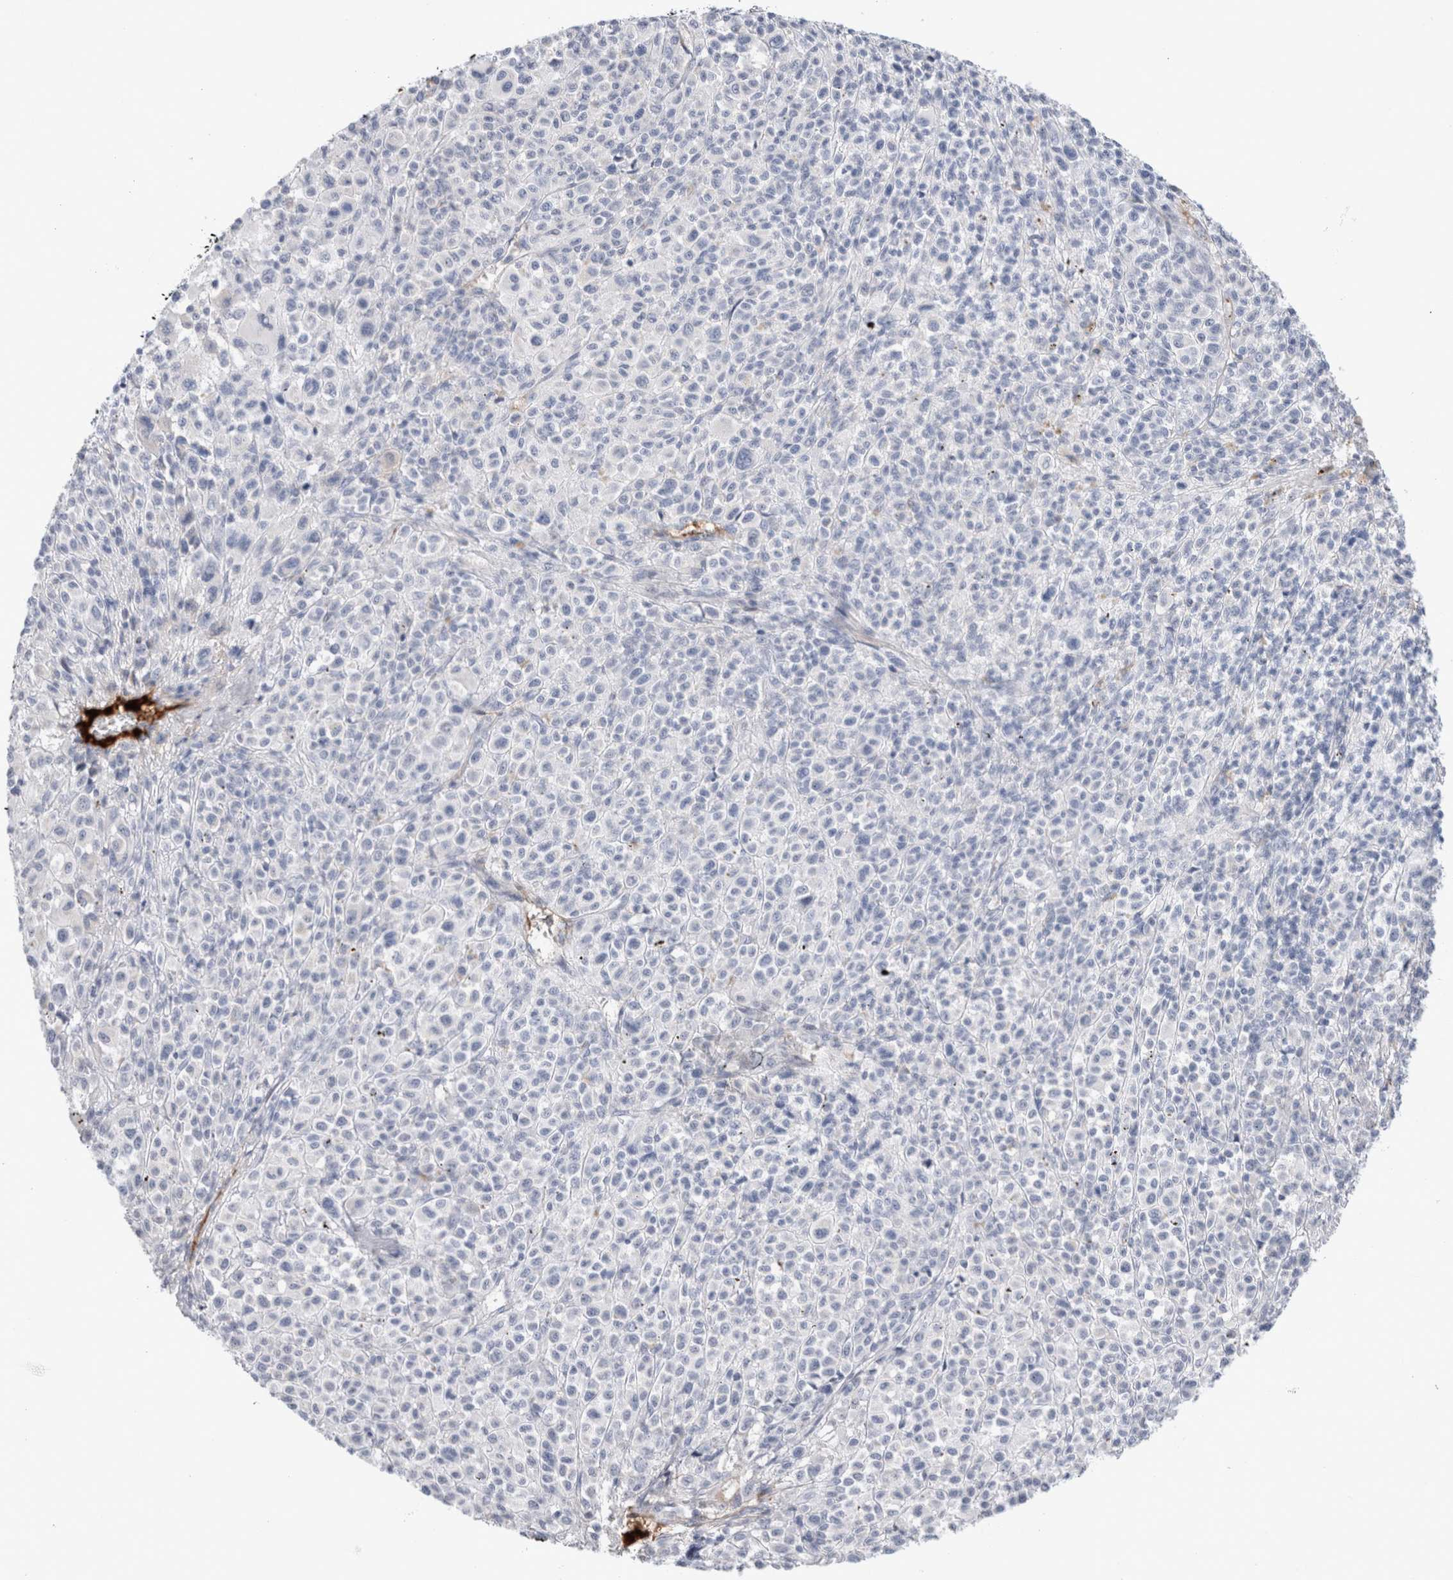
{"staining": {"intensity": "negative", "quantity": "none", "location": "none"}, "tissue": "melanoma", "cell_type": "Tumor cells", "image_type": "cancer", "snomed": [{"axis": "morphology", "description": "Malignant melanoma, Metastatic site"}, {"axis": "topography", "description": "Skin"}], "caption": "IHC photomicrograph of neoplastic tissue: melanoma stained with DAB (3,3'-diaminobenzidine) shows no significant protein expression in tumor cells.", "gene": "ECHDC2", "patient": {"sex": "female", "age": 74}}